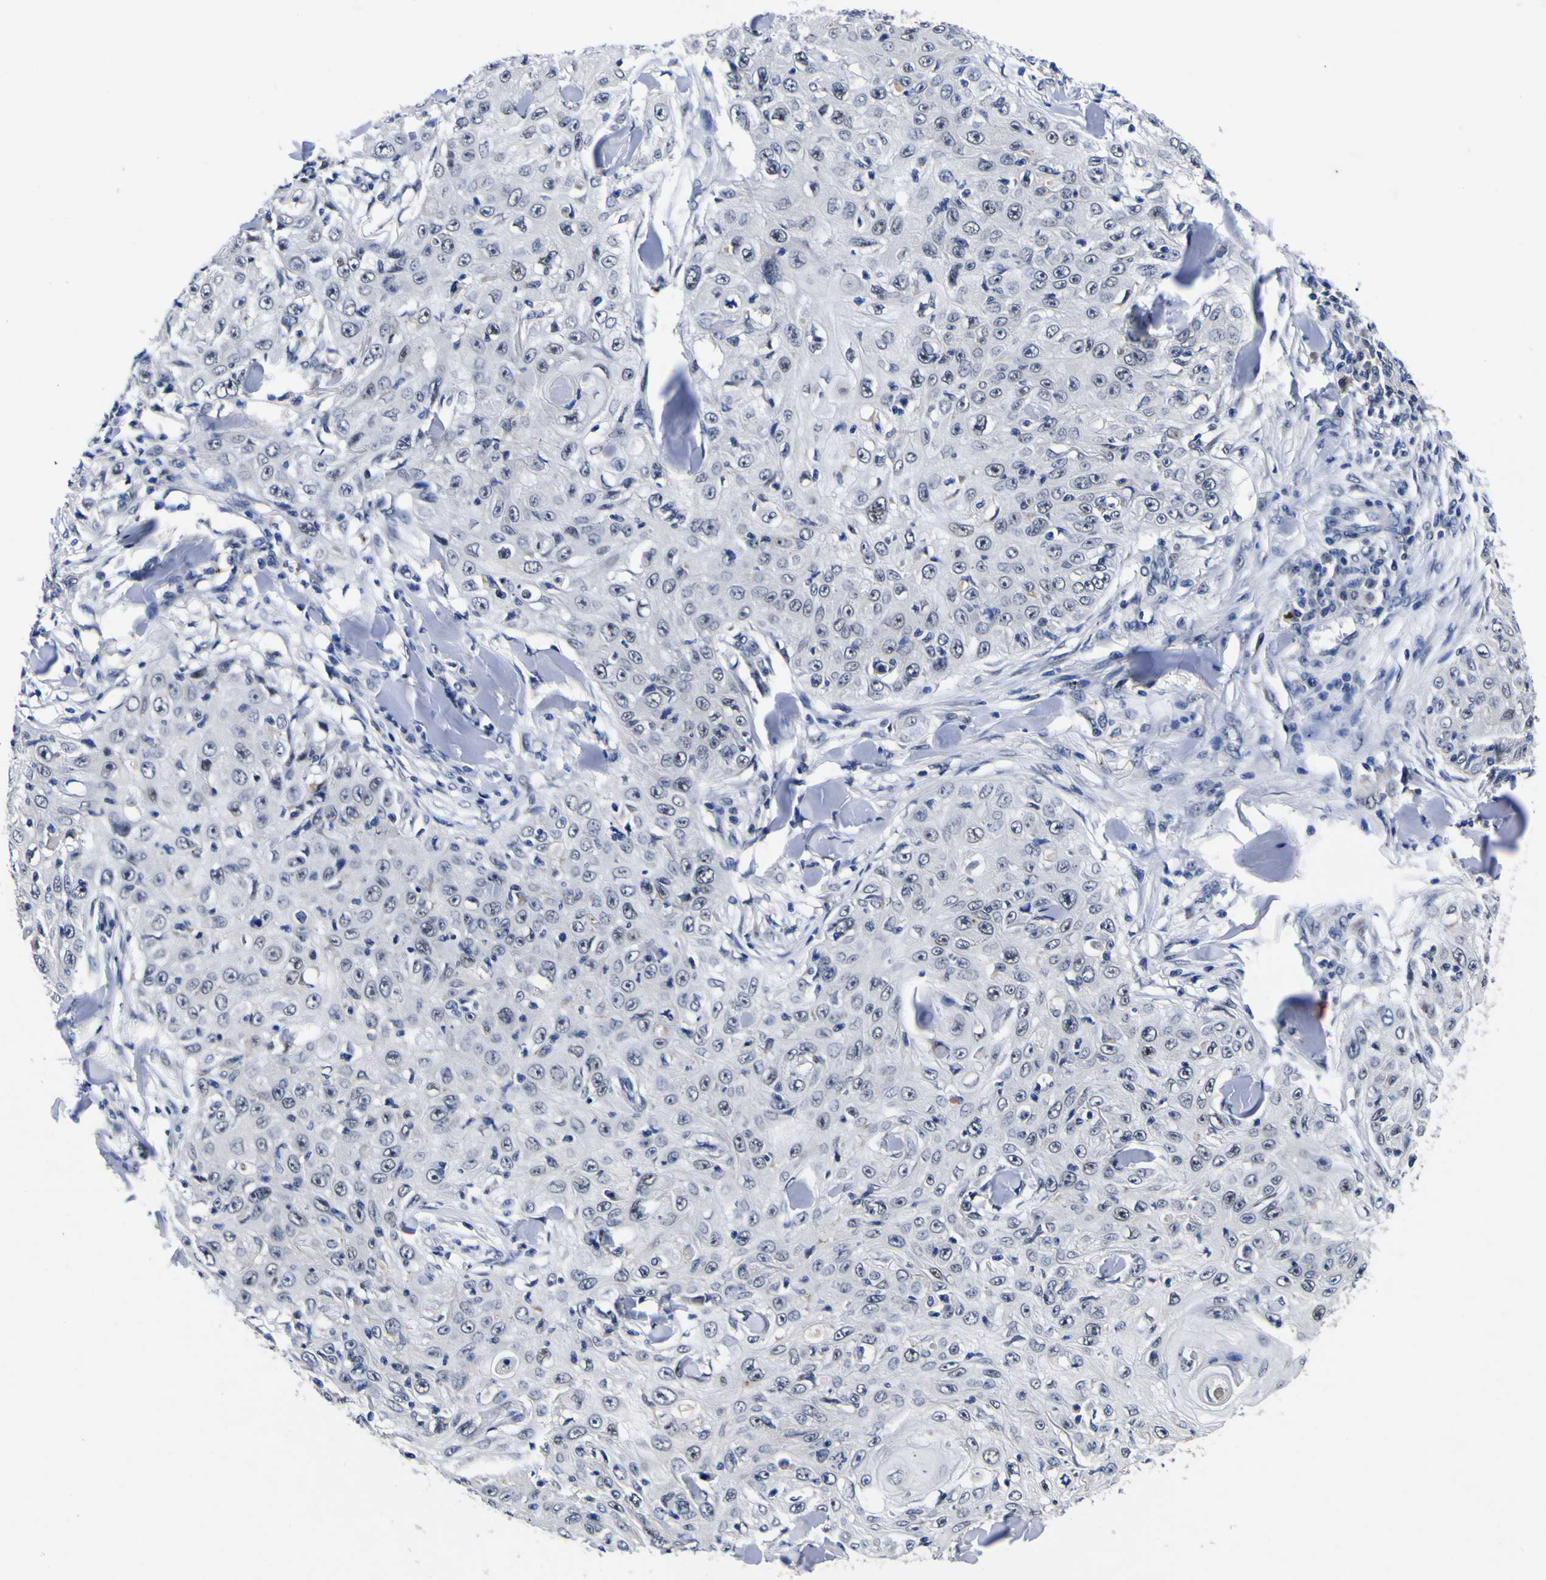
{"staining": {"intensity": "negative", "quantity": "none", "location": "none"}, "tissue": "skin cancer", "cell_type": "Tumor cells", "image_type": "cancer", "snomed": [{"axis": "morphology", "description": "Squamous cell carcinoma, NOS"}, {"axis": "topography", "description": "Skin"}], "caption": "Immunohistochemistry (IHC) histopathology image of human skin cancer (squamous cell carcinoma) stained for a protein (brown), which displays no expression in tumor cells. Brightfield microscopy of IHC stained with DAB (3,3'-diaminobenzidine) (brown) and hematoxylin (blue), captured at high magnification.", "gene": "IGFLR1", "patient": {"sex": "male", "age": 86}}